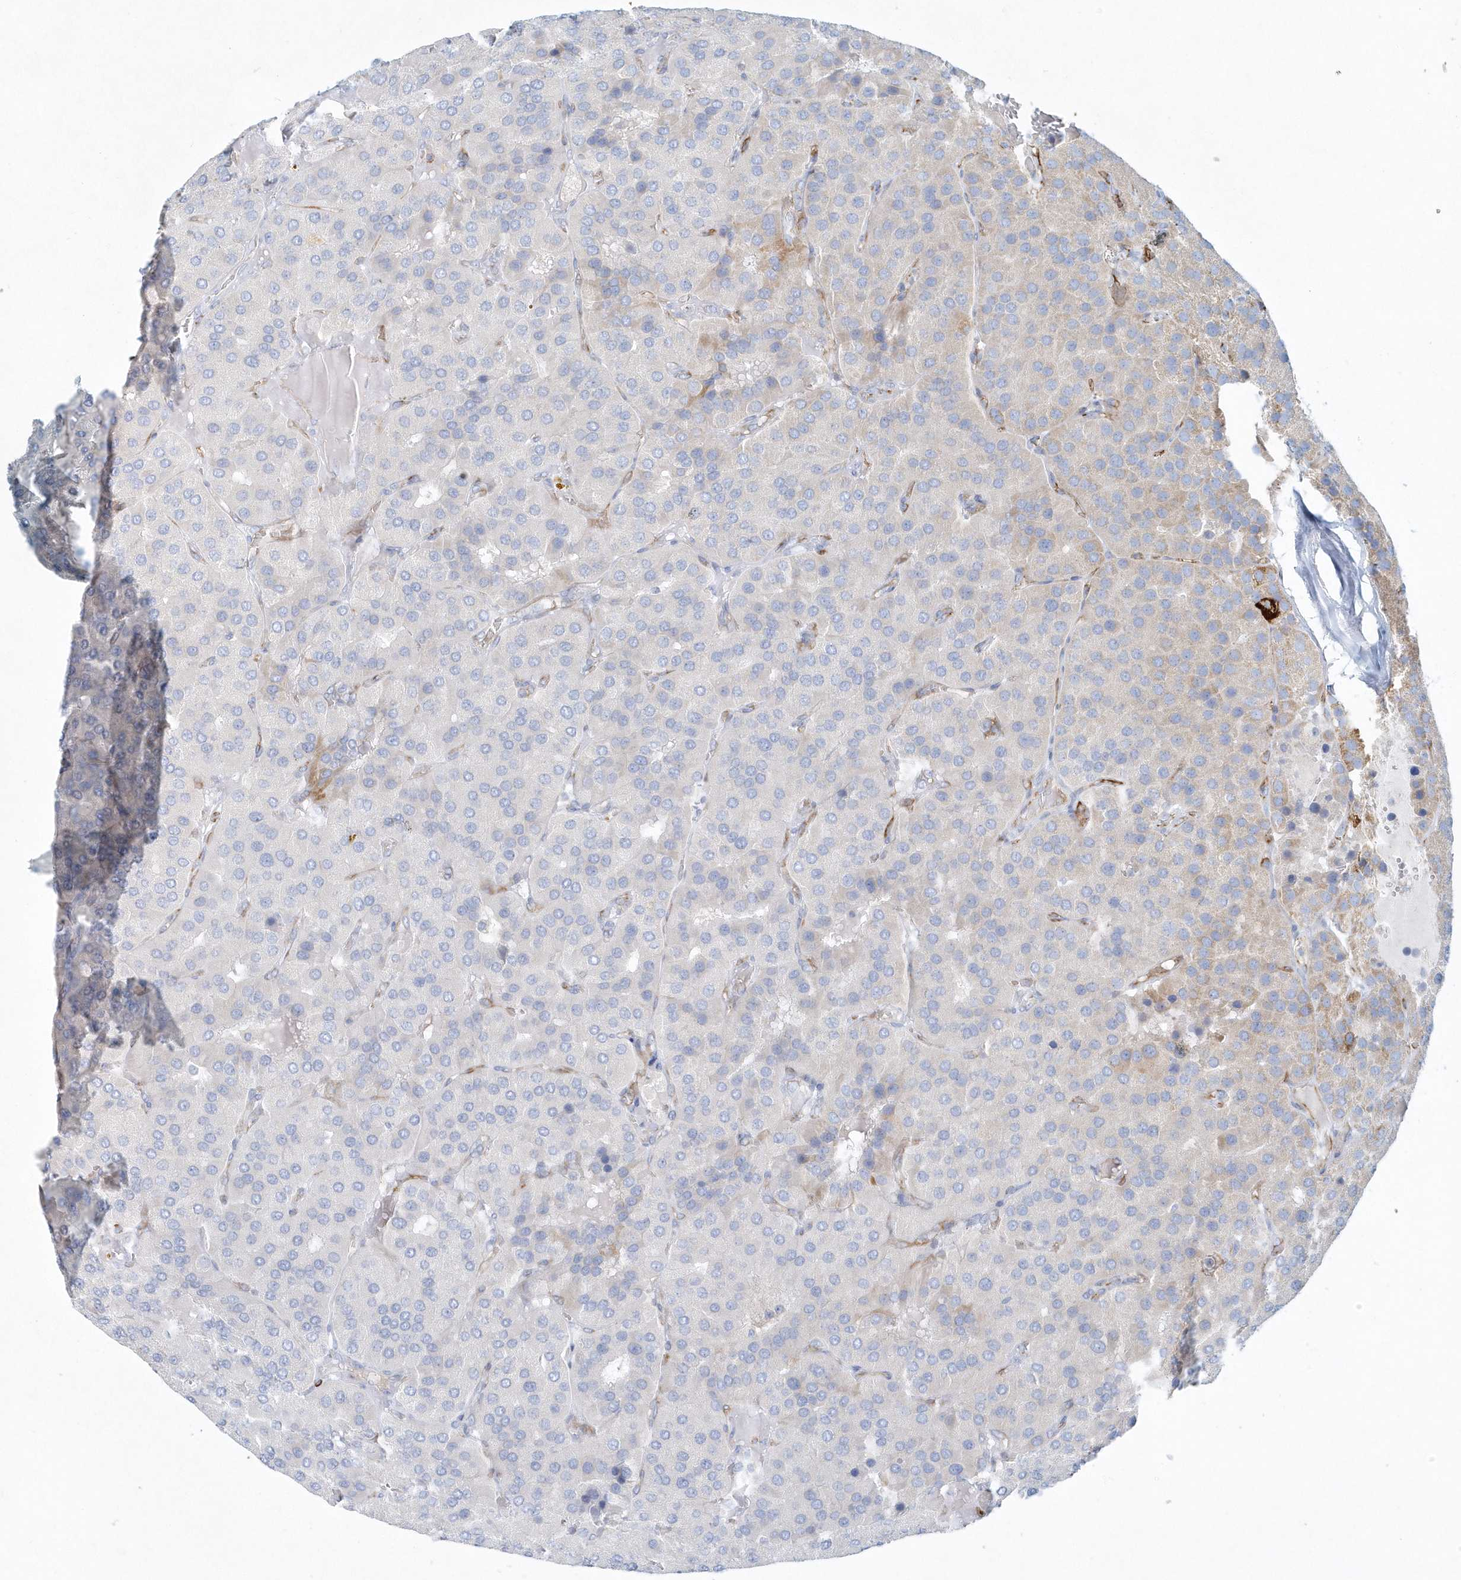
{"staining": {"intensity": "negative", "quantity": "none", "location": "none"}, "tissue": "parathyroid gland", "cell_type": "Glandular cells", "image_type": "normal", "snomed": [{"axis": "morphology", "description": "Normal tissue, NOS"}, {"axis": "morphology", "description": "Adenoma, NOS"}, {"axis": "topography", "description": "Parathyroid gland"}], "caption": "Glandular cells show no significant positivity in normal parathyroid gland.", "gene": "DNAH1", "patient": {"sex": "female", "age": 86}}